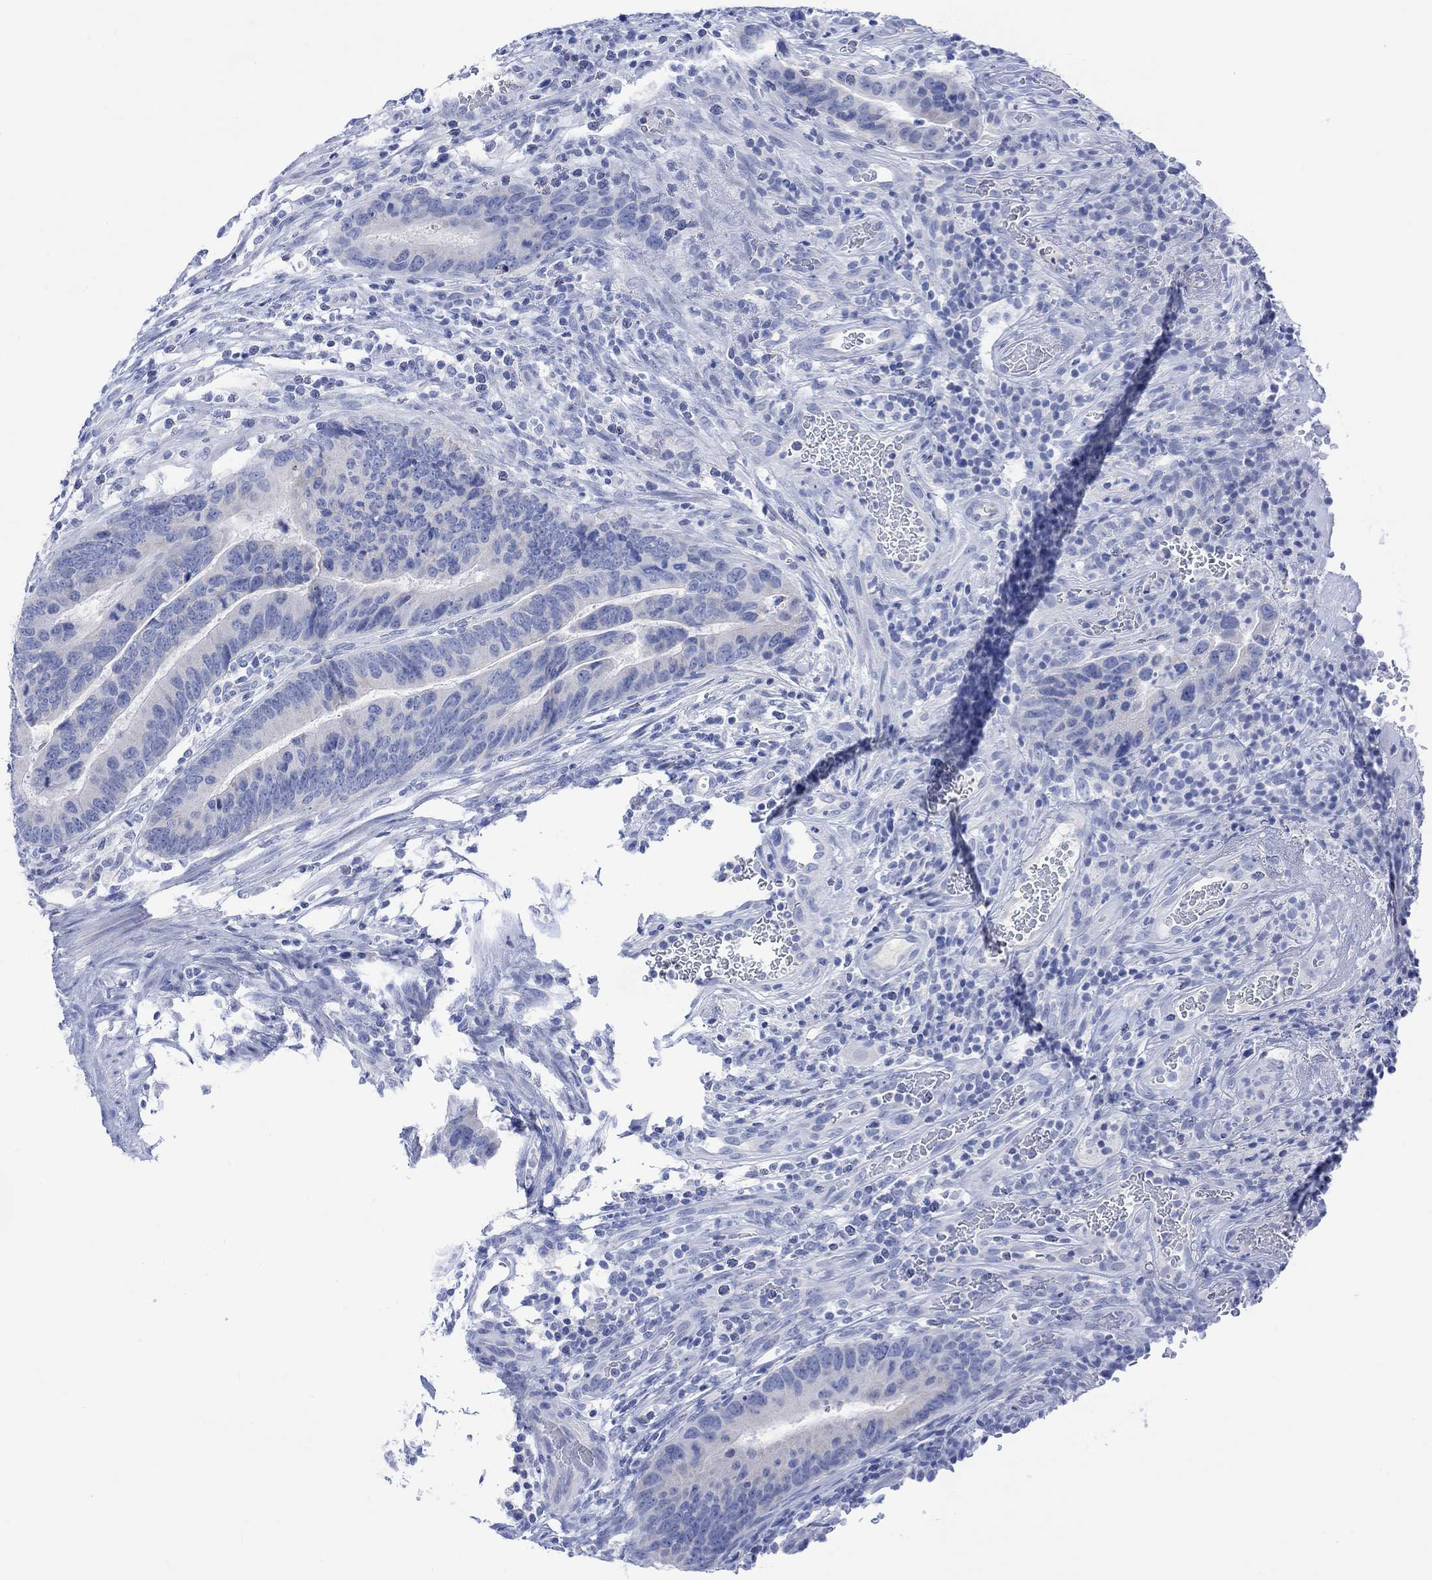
{"staining": {"intensity": "negative", "quantity": "none", "location": "none"}, "tissue": "colorectal cancer", "cell_type": "Tumor cells", "image_type": "cancer", "snomed": [{"axis": "morphology", "description": "Adenocarcinoma, NOS"}, {"axis": "topography", "description": "Colon"}], "caption": "The immunohistochemistry (IHC) image has no significant staining in tumor cells of adenocarcinoma (colorectal) tissue.", "gene": "CALCA", "patient": {"sex": "female", "age": 56}}